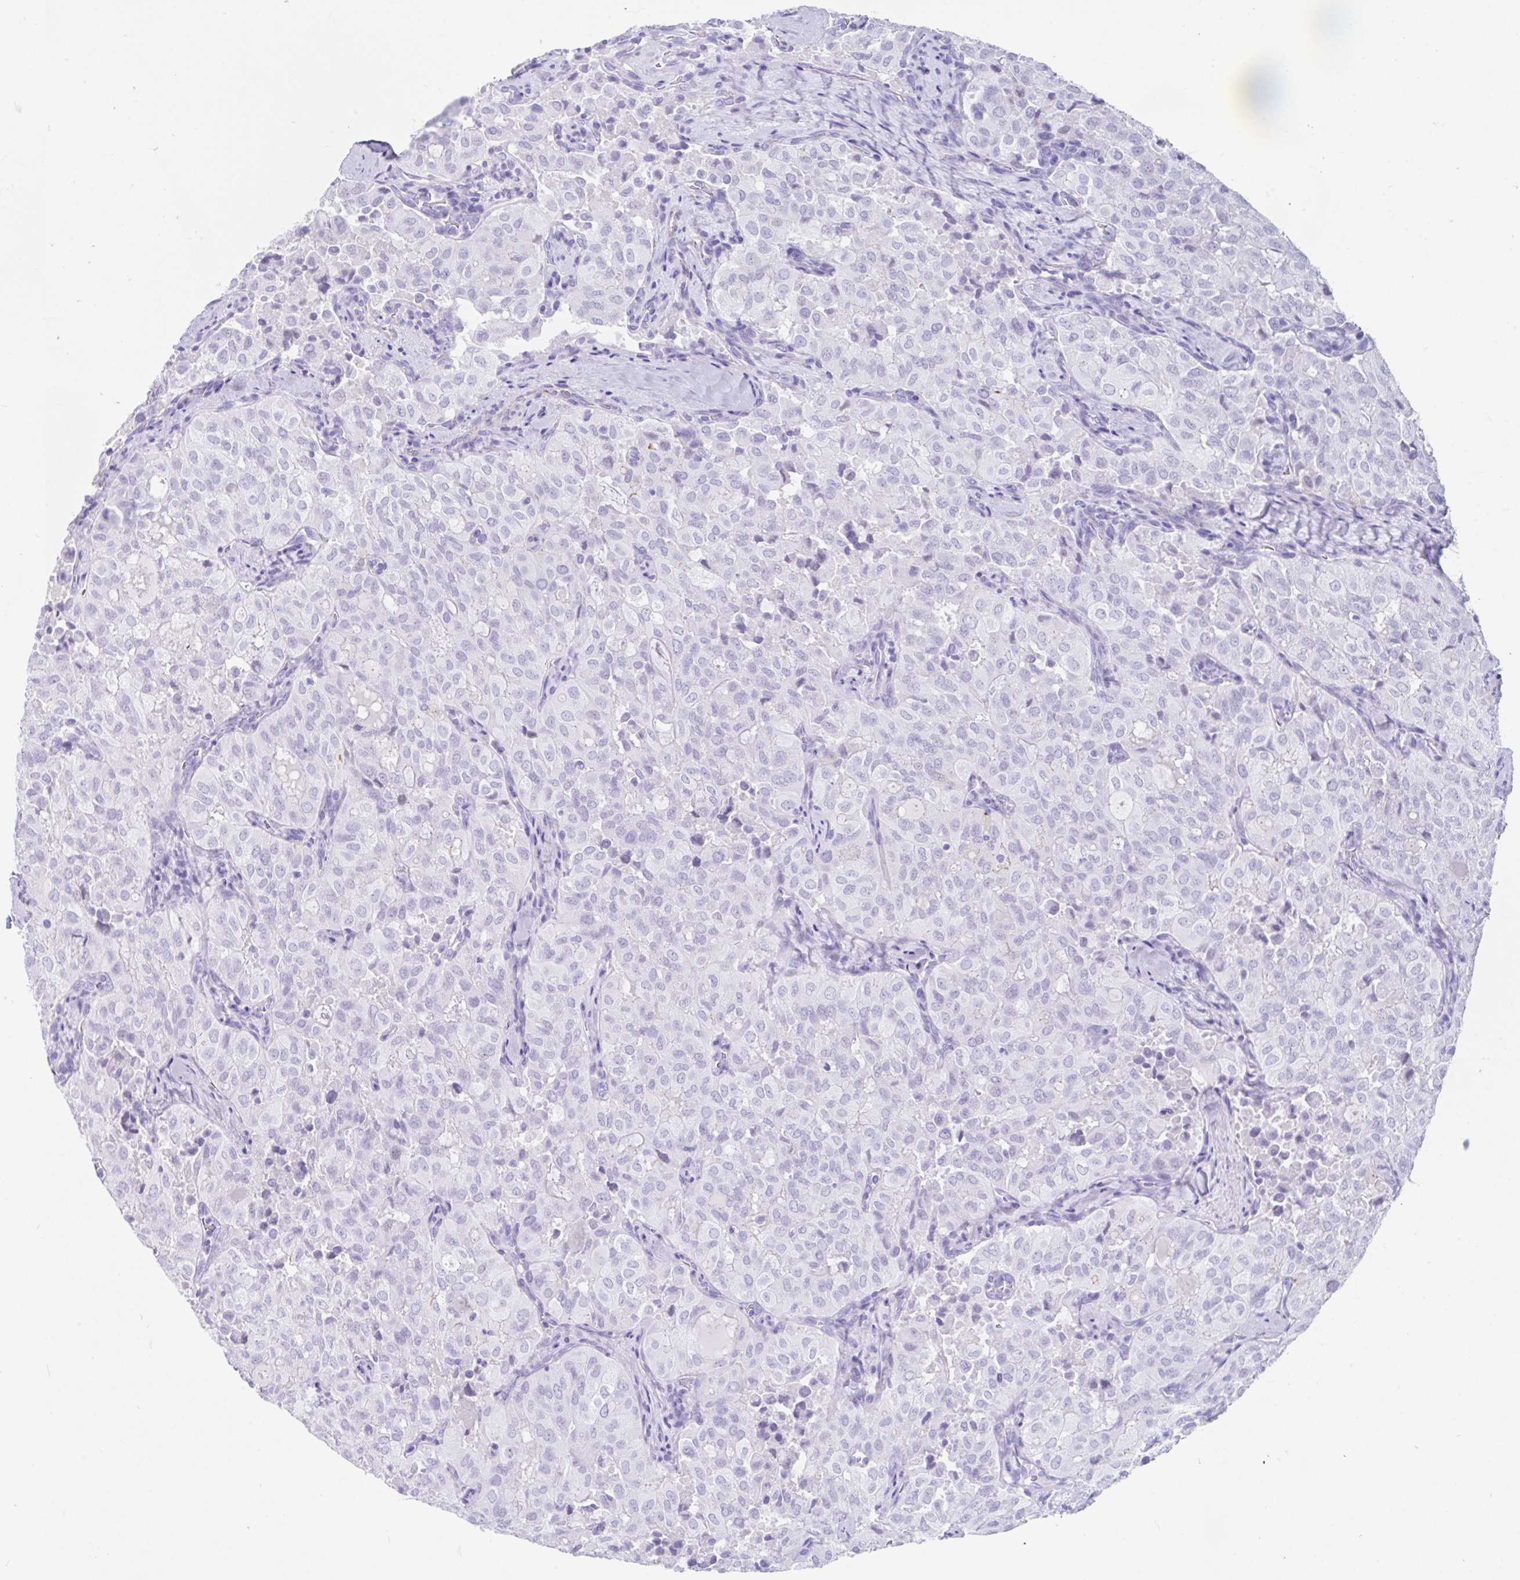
{"staining": {"intensity": "negative", "quantity": "none", "location": "none"}, "tissue": "thyroid cancer", "cell_type": "Tumor cells", "image_type": "cancer", "snomed": [{"axis": "morphology", "description": "Follicular adenoma carcinoma, NOS"}, {"axis": "topography", "description": "Thyroid gland"}], "caption": "Human thyroid cancer (follicular adenoma carcinoma) stained for a protein using immunohistochemistry demonstrates no positivity in tumor cells.", "gene": "FAM107A", "patient": {"sex": "male", "age": 75}}